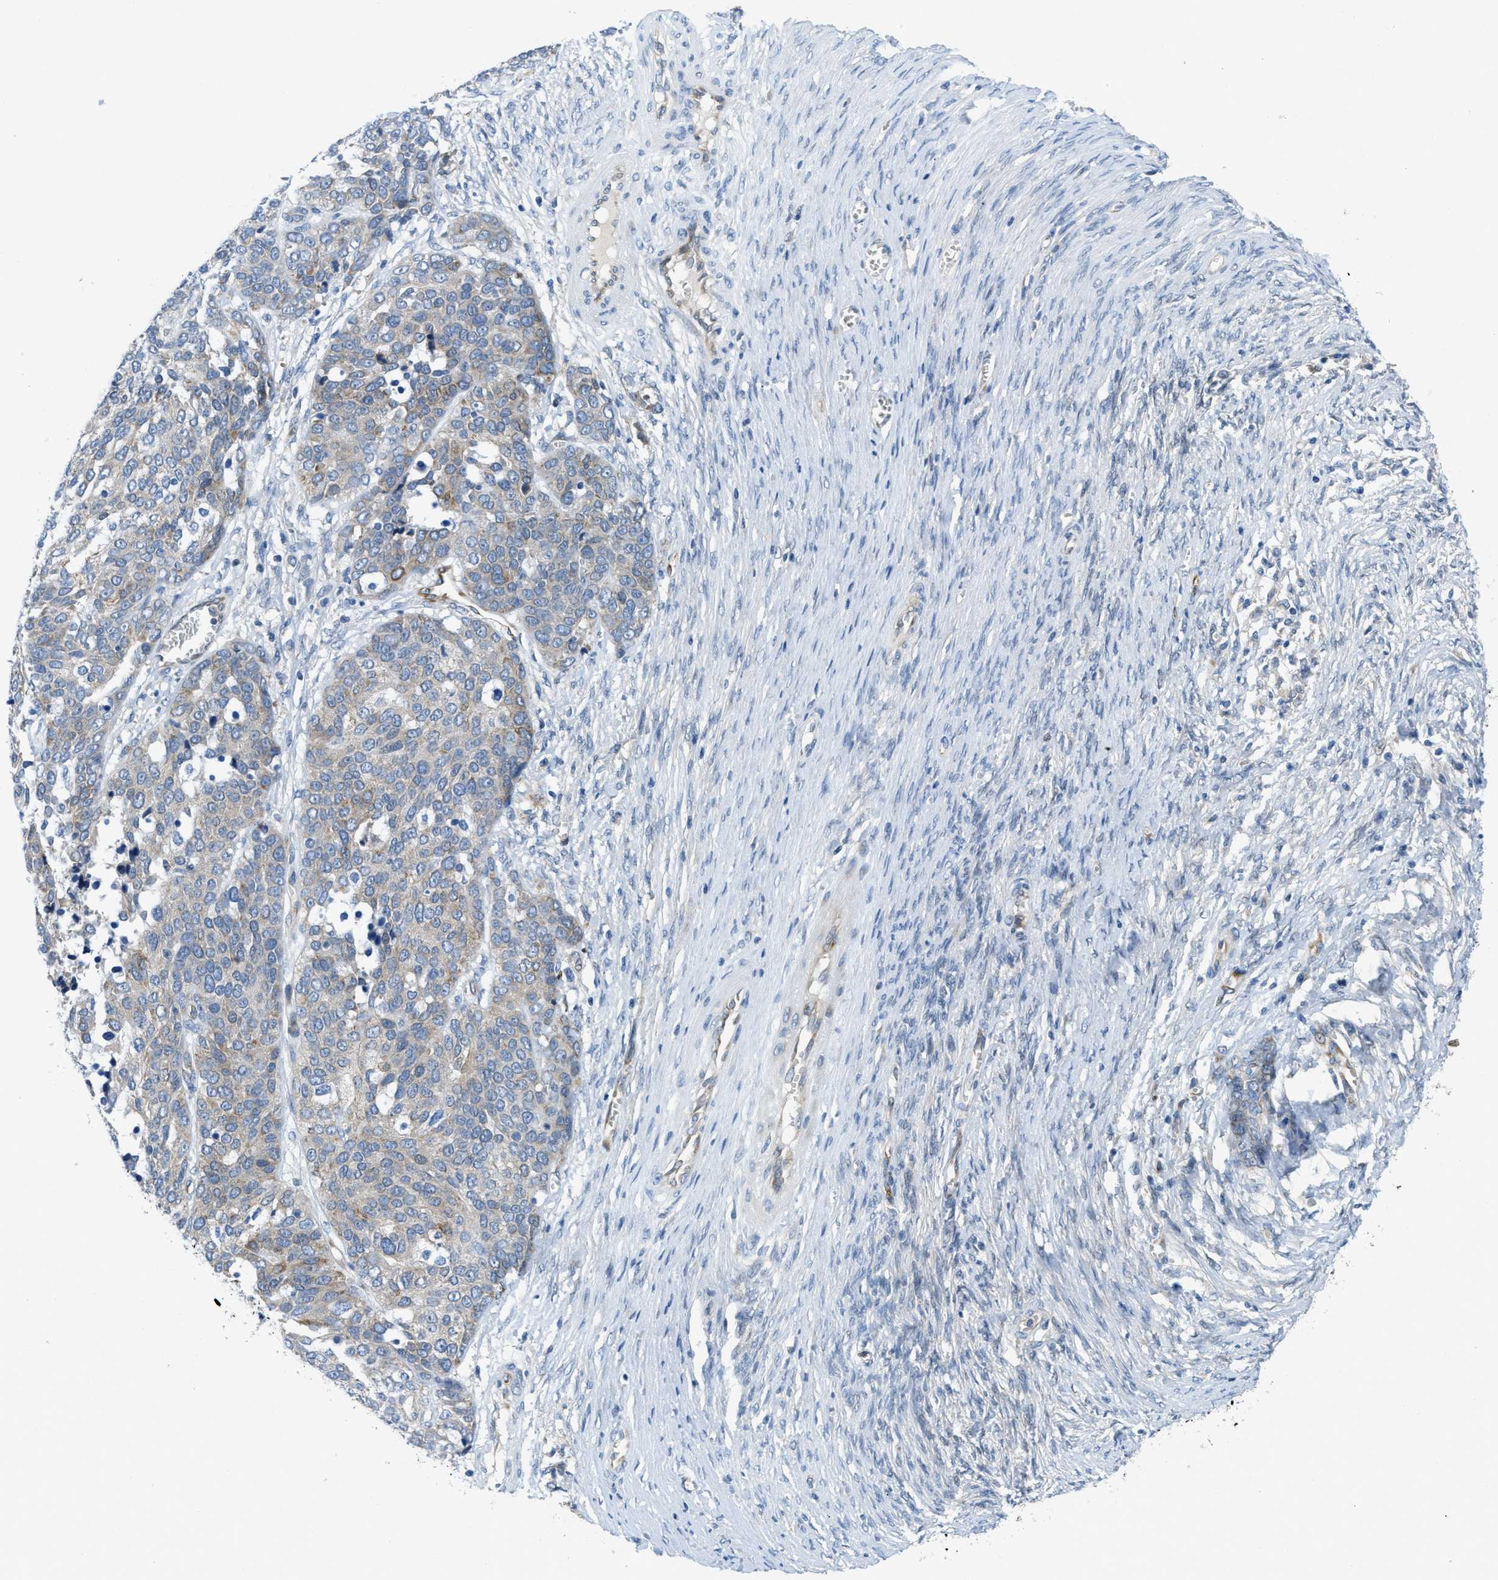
{"staining": {"intensity": "moderate", "quantity": "<25%", "location": "cytoplasmic/membranous"}, "tissue": "ovarian cancer", "cell_type": "Tumor cells", "image_type": "cancer", "snomed": [{"axis": "morphology", "description": "Cystadenocarcinoma, serous, NOS"}, {"axis": "topography", "description": "Ovary"}], "caption": "Ovarian serous cystadenocarcinoma tissue shows moderate cytoplasmic/membranous staining in approximately <25% of tumor cells, visualized by immunohistochemistry.", "gene": "PGR", "patient": {"sex": "female", "age": 44}}